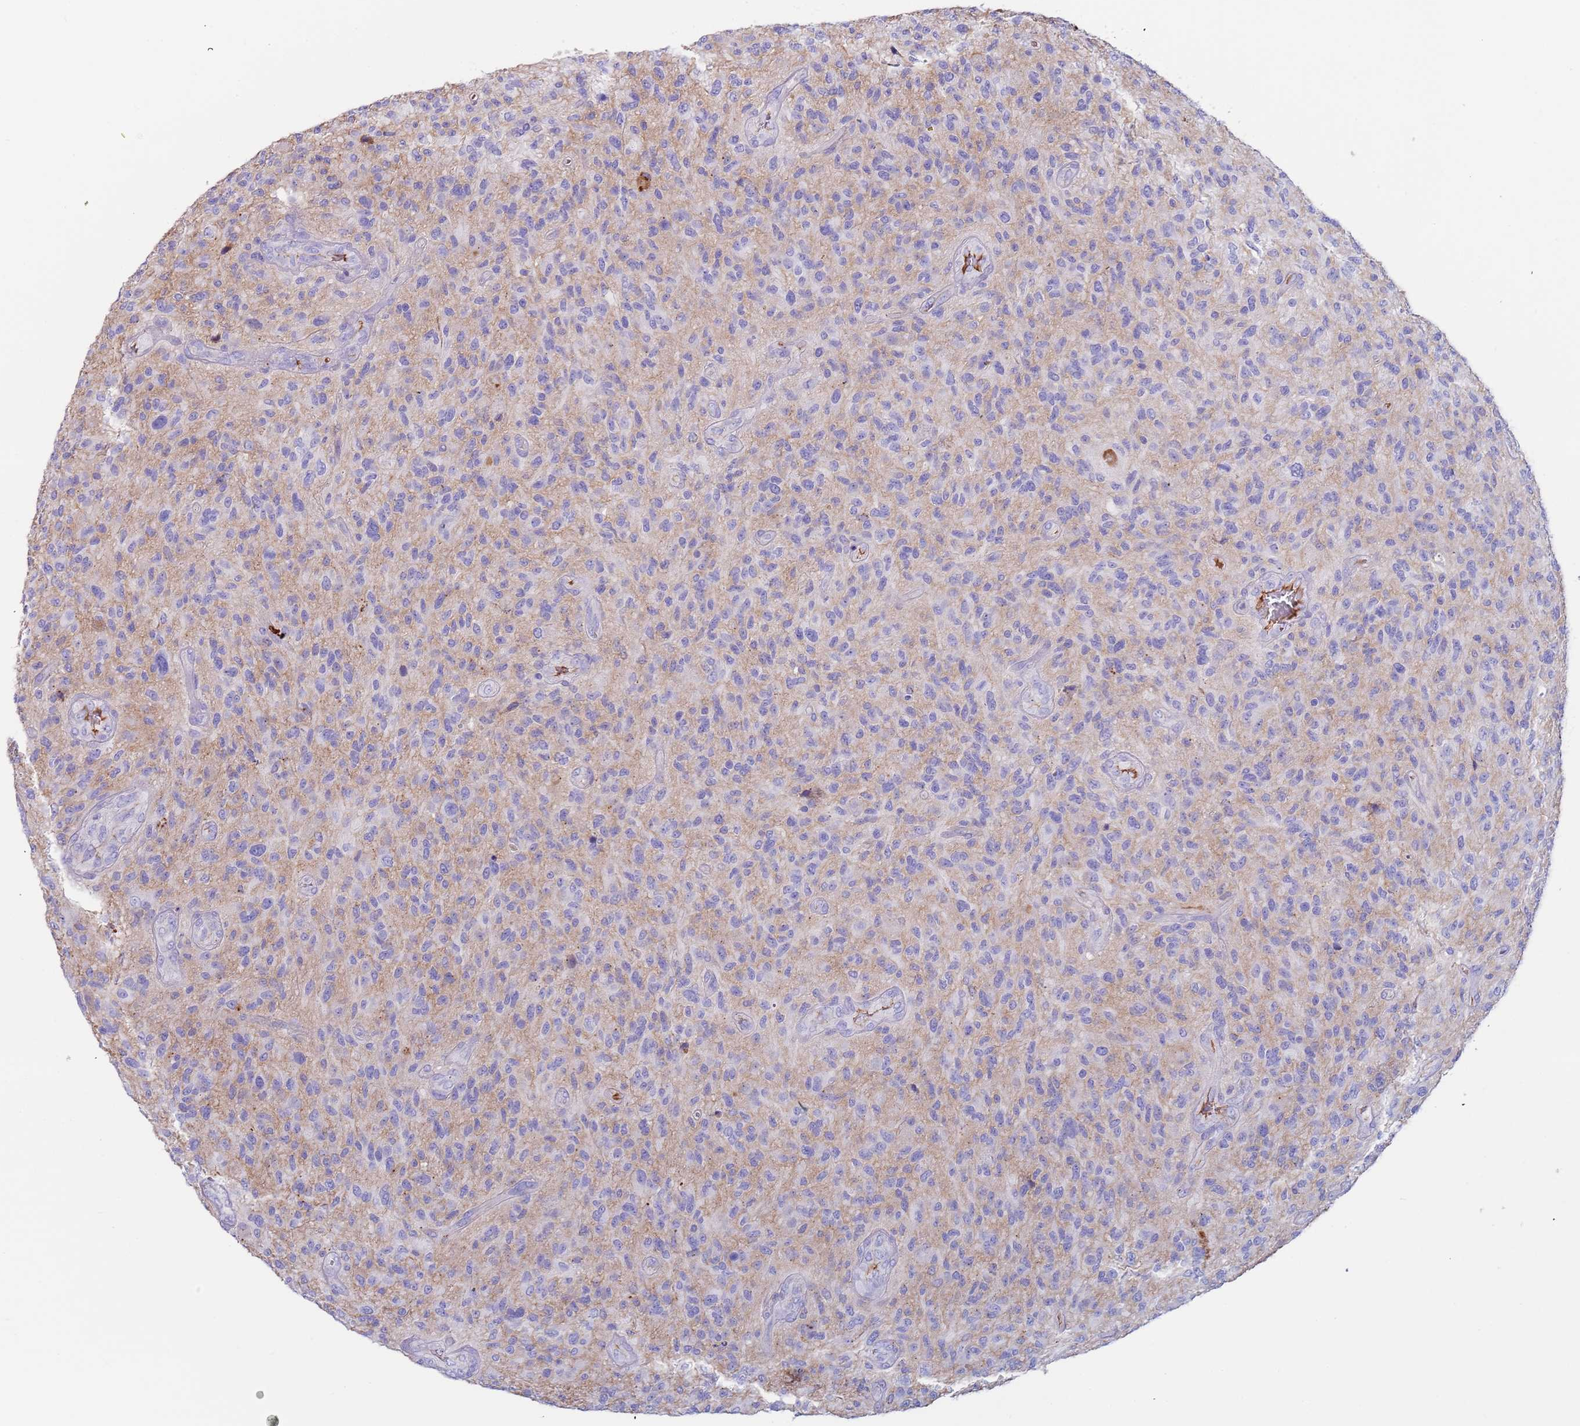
{"staining": {"intensity": "negative", "quantity": "none", "location": "none"}, "tissue": "glioma", "cell_type": "Tumor cells", "image_type": "cancer", "snomed": [{"axis": "morphology", "description": "Glioma, malignant, High grade"}, {"axis": "topography", "description": "Brain"}], "caption": "Immunohistochemistry of human glioma exhibits no expression in tumor cells.", "gene": "CYSLTR2", "patient": {"sex": "male", "age": 47}}